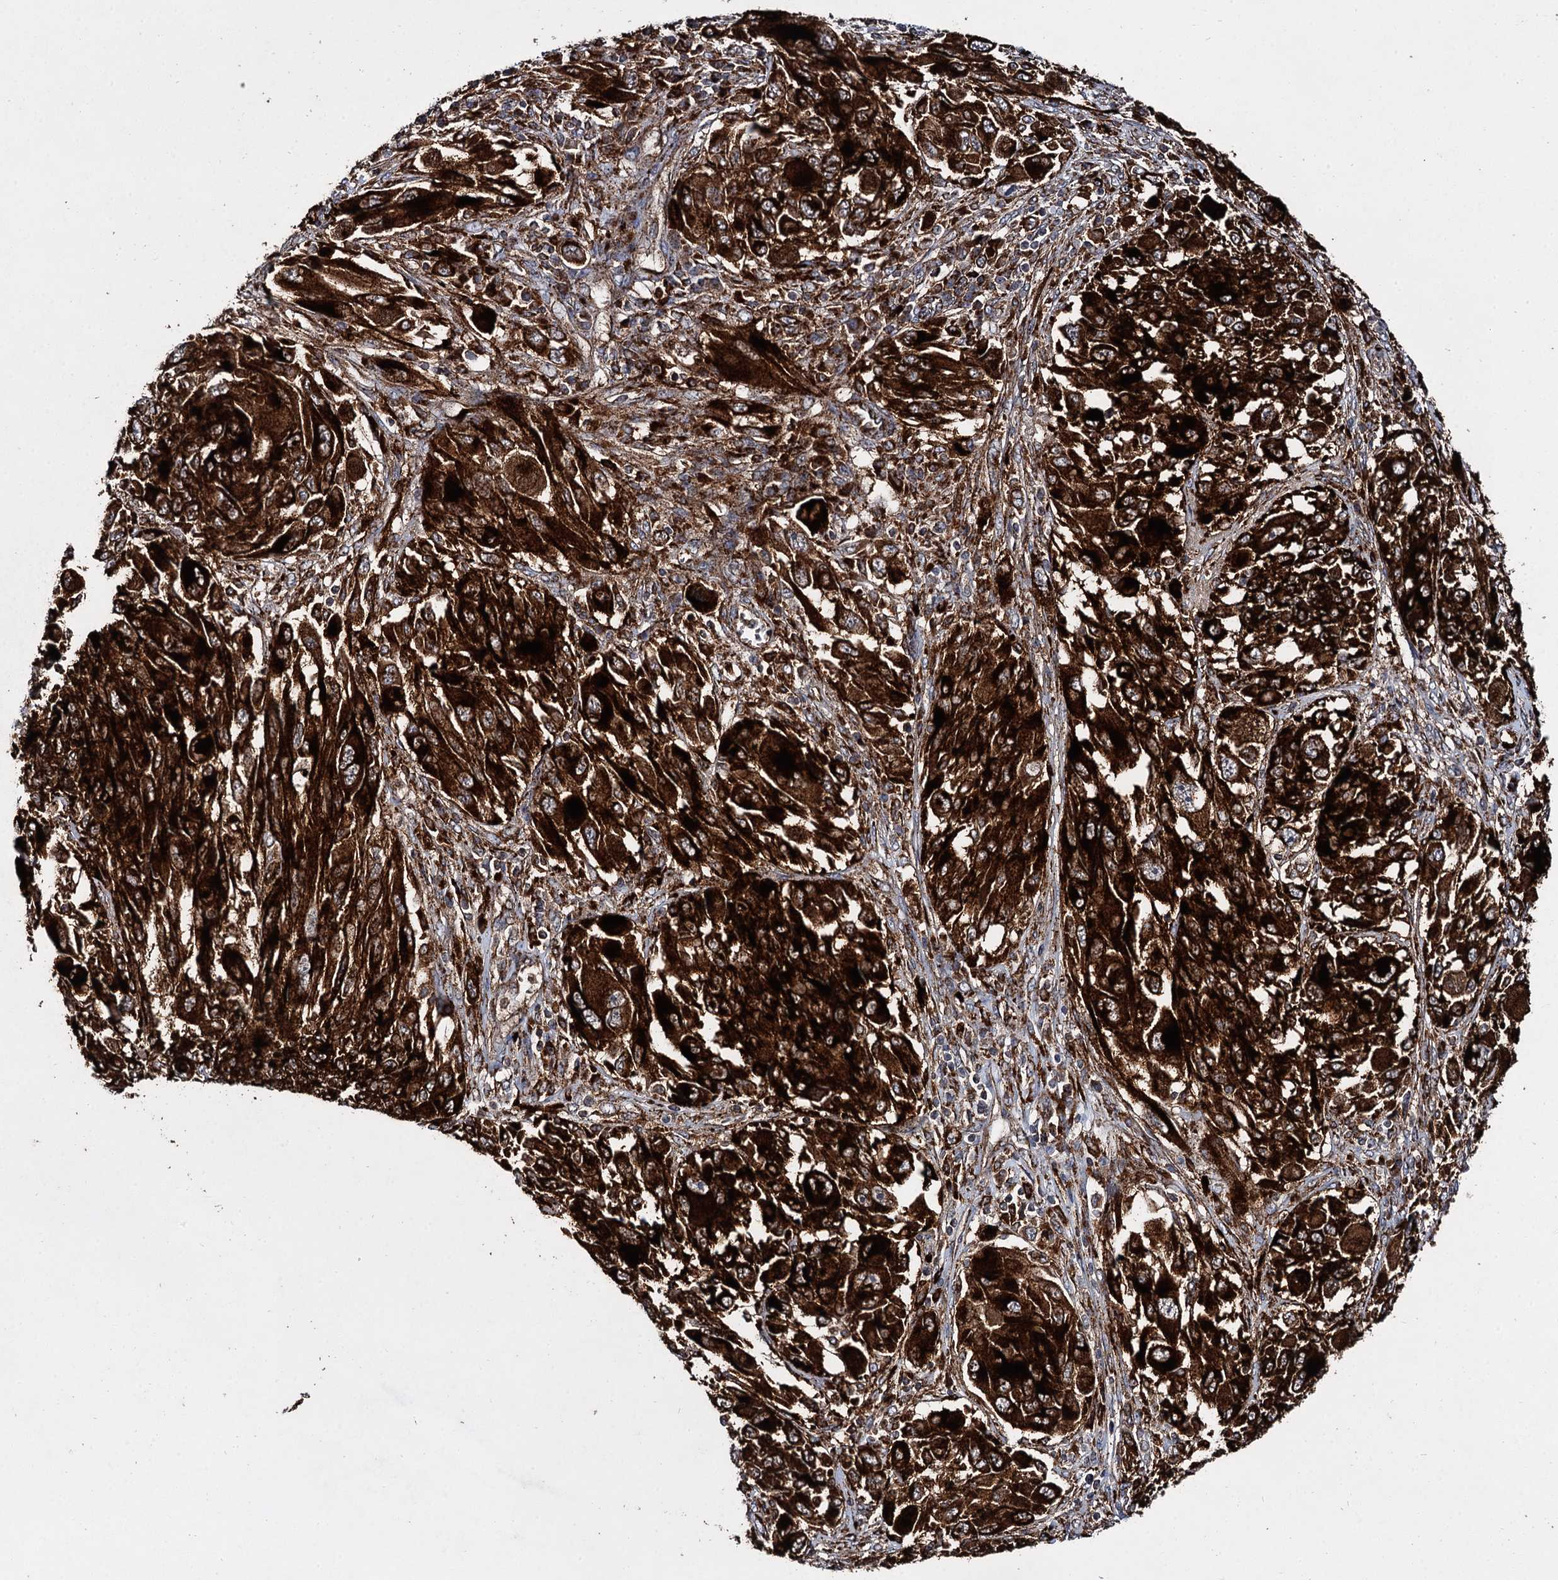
{"staining": {"intensity": "strong", "quantity": ">75%", "location": "cytoplasmic/membranous"}, "tissue": "melanoma", "cell_type": "Tumor cells", "image_type": "cancer", "snomed": [{"axis": "morphology", "description": "Malignant melanoma, NOS"}, {"axis": "topography", "description": "Skin"}], "caption": "IHC histopathology image of neoplastic tissue: human melanoma stained using IHC displays high levels of strong protein expression localized specifically in the cytoplasmic/membranous of tumor cells, appearing as a cytoplasmic/membranous brown color.", "gene": "GBA1", "patient": {"sex": "female", "age": 91}}